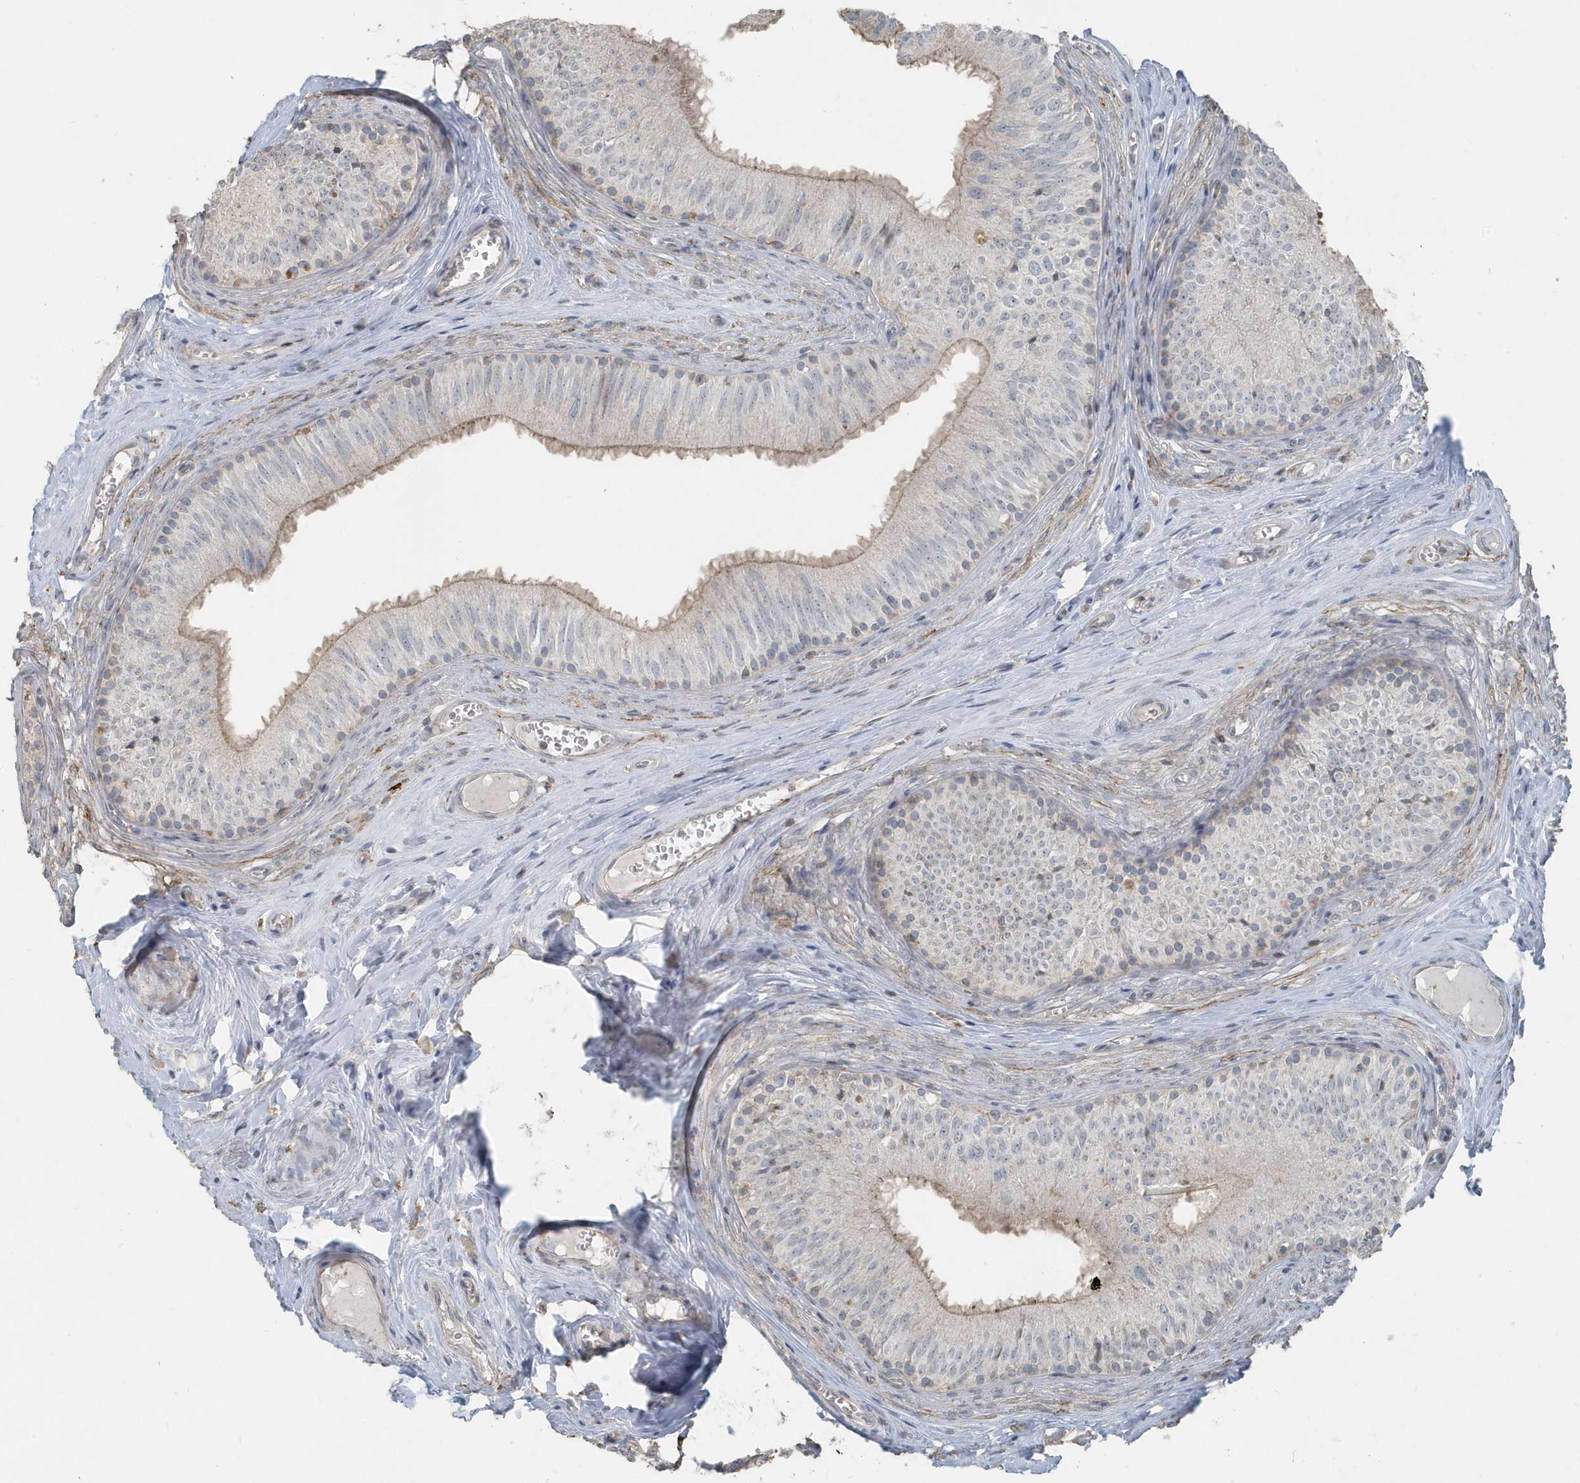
{"staining": {"intensity": "weak", "quantity": "25%-75%", "location": "cytoplasmic/membranous"}, "tissue": "epididymis", "cell_type": "Glandular cells", "image_type": "normal", "snomed": [{"axis": "morphology", "description": "Normal tissue, NOS"}, {"axis": "topography", "description": "Epididymis"}], "caption": "Immunohistochemical staining of normal epididymis shows 25%-75% levels of weak cytoplasmic/membranous protein expression in about 25%-75% of glandular cells.", "gene": "ACTC1", "patient": {"sex": "male", "age": 46}}